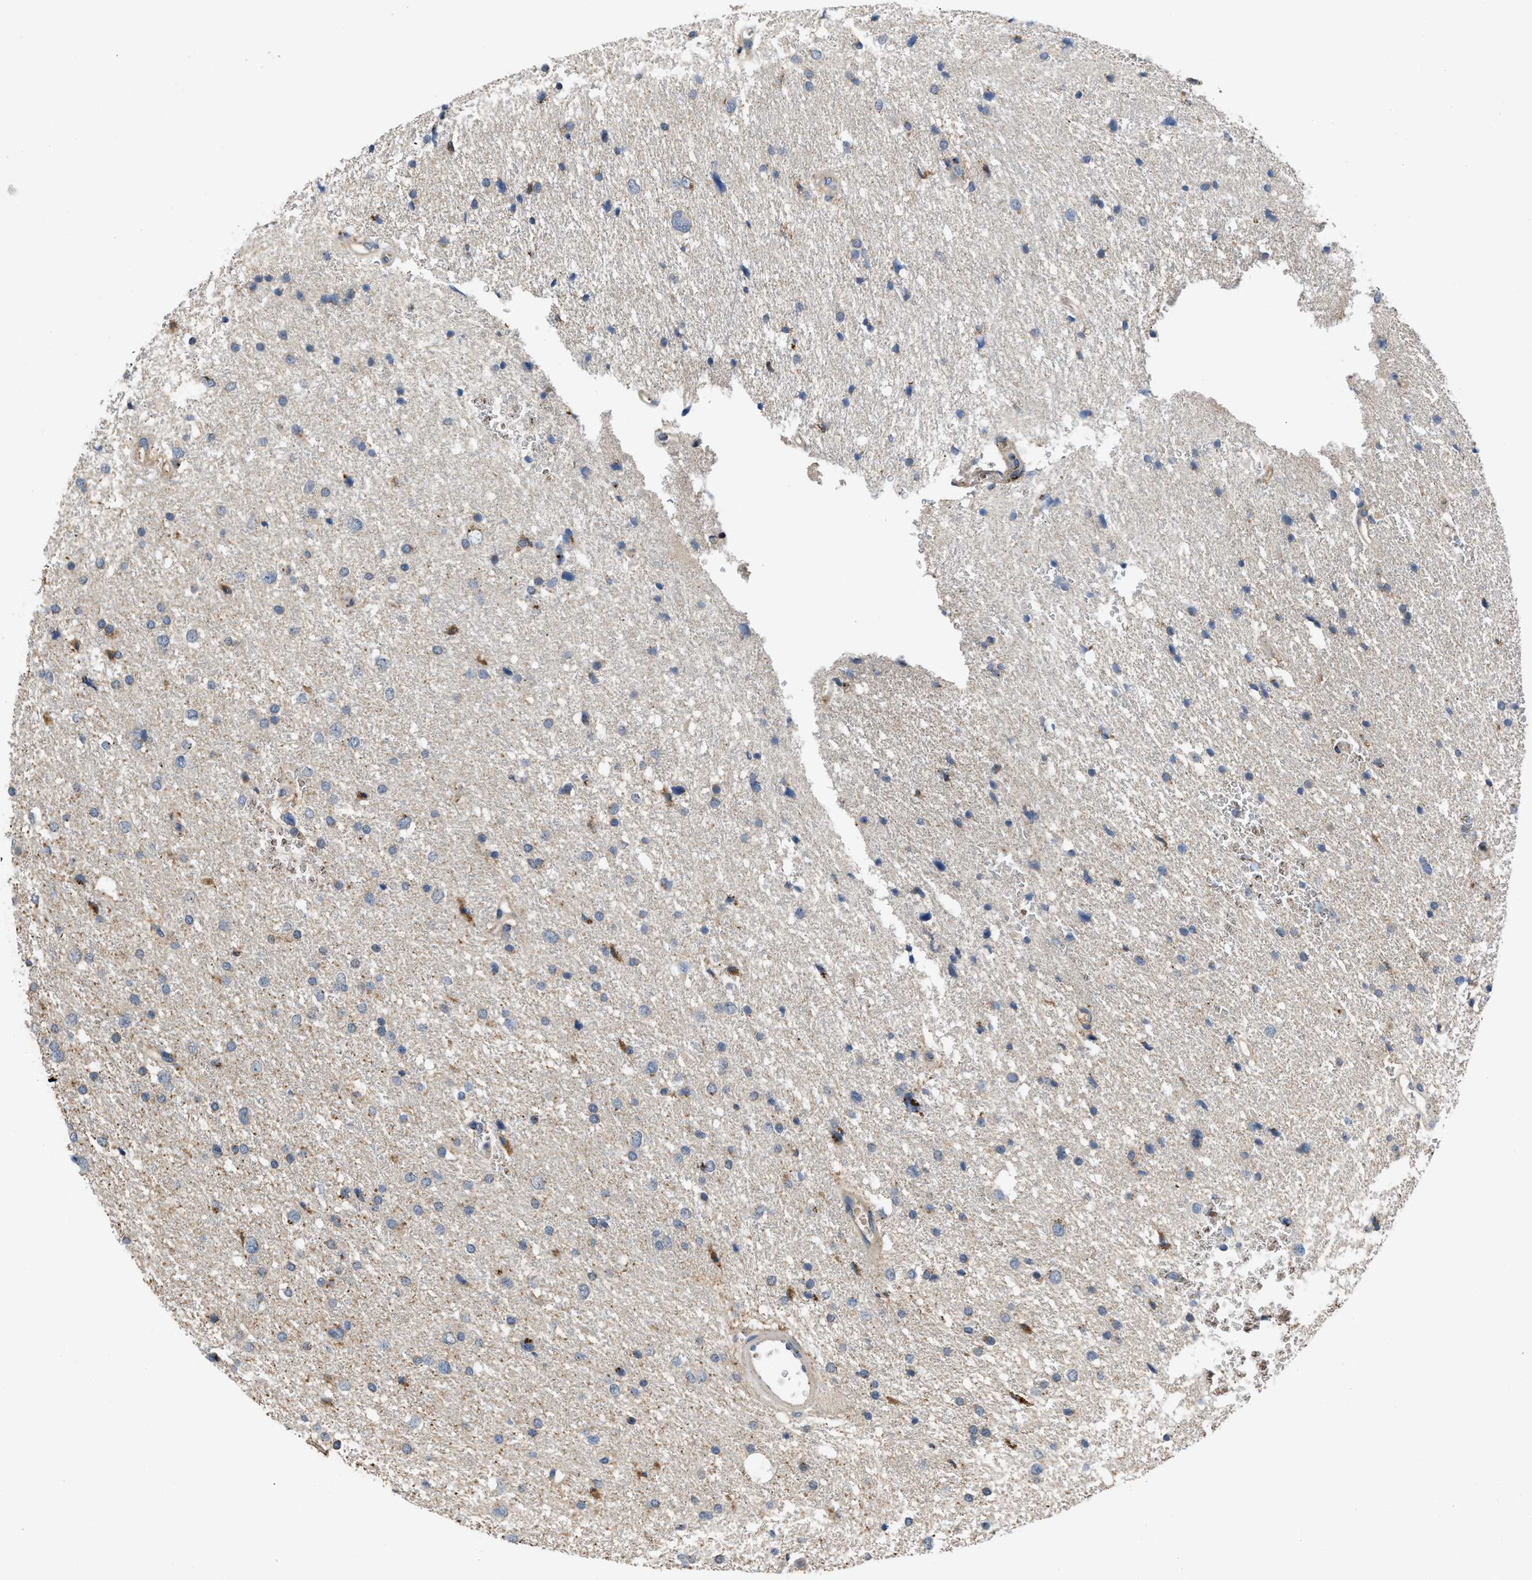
{"staining": {"intensity": "negative", "quantity": "none", "location": "none"}, "tissue": "glioma", "cell_type": "Tumor cells", "image_type": "cancer", "snomed": [{"axis": "morphology", "description": "Glioma, malignant, Low grade"}, {"axis": "topography", "description": "Brain"}], "caption": "Malignant glioma (low-grade) stained for a protein using immunohistochemistry displays no expression tumor cells.", "gene": "SIK2", "patient": {"sex": "female", "age": 37}}